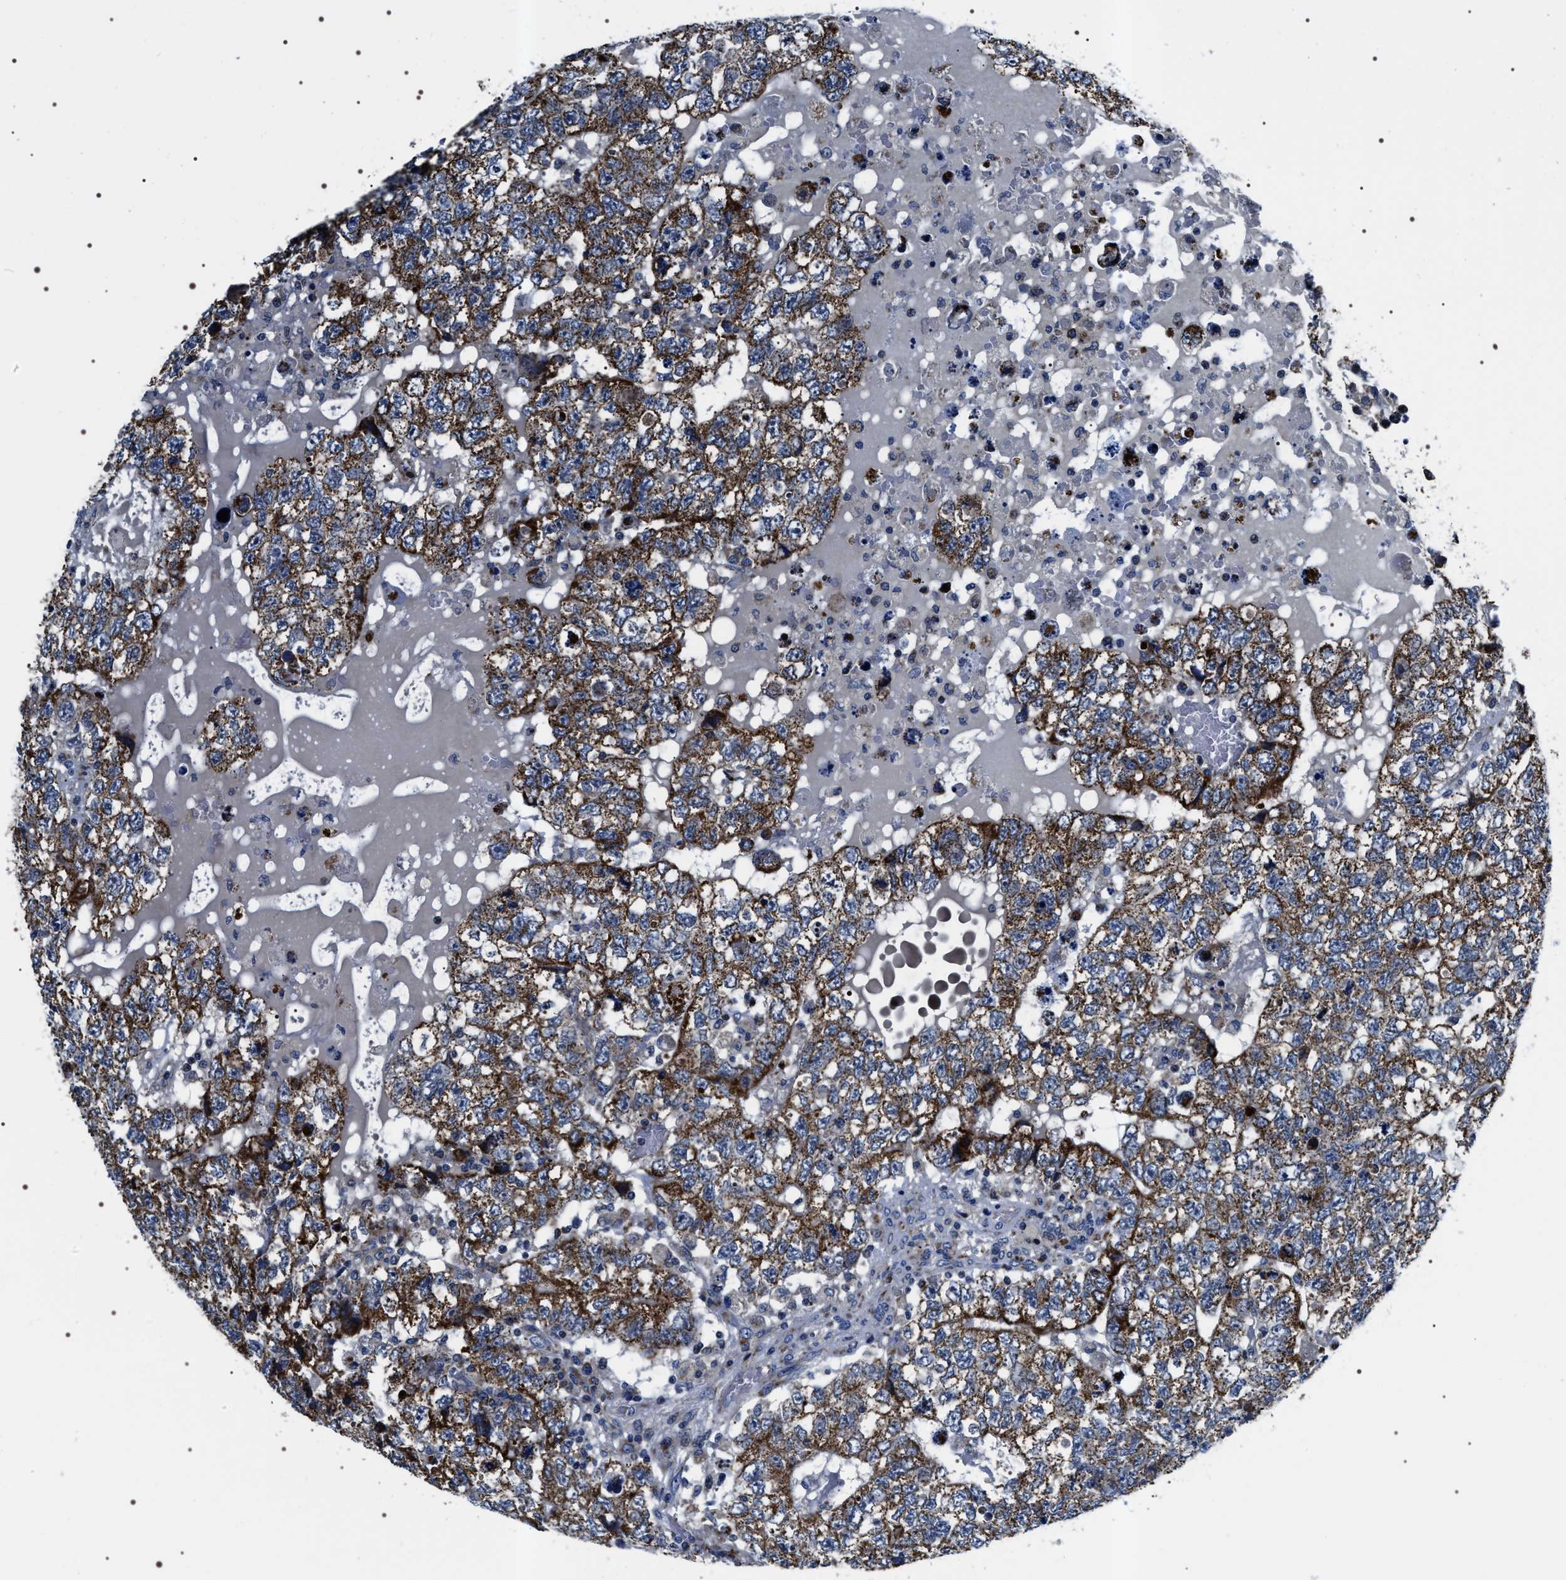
{"staining": {"intensity": "strong", "quantity": ">75%", "location": "cytoplasmic/membranous"}, "tissue": "testis cancer", "cell_type": "Tumor cells", "image_type": "cancer", "snomed": [{"axis": "morphology", "description": "Carcinoma, Embryonal, NOS"}, {"axis": "topography", "description": "Testis"}], "caption": "Embryonal carcinoma (testis) stained with a brown dye demonstrates strong cytoplasmic/membranous positive positivity in about >75% of tumor cells.", "gene": "NTMT1", "patient": {"sex": "male", "age": 36}}